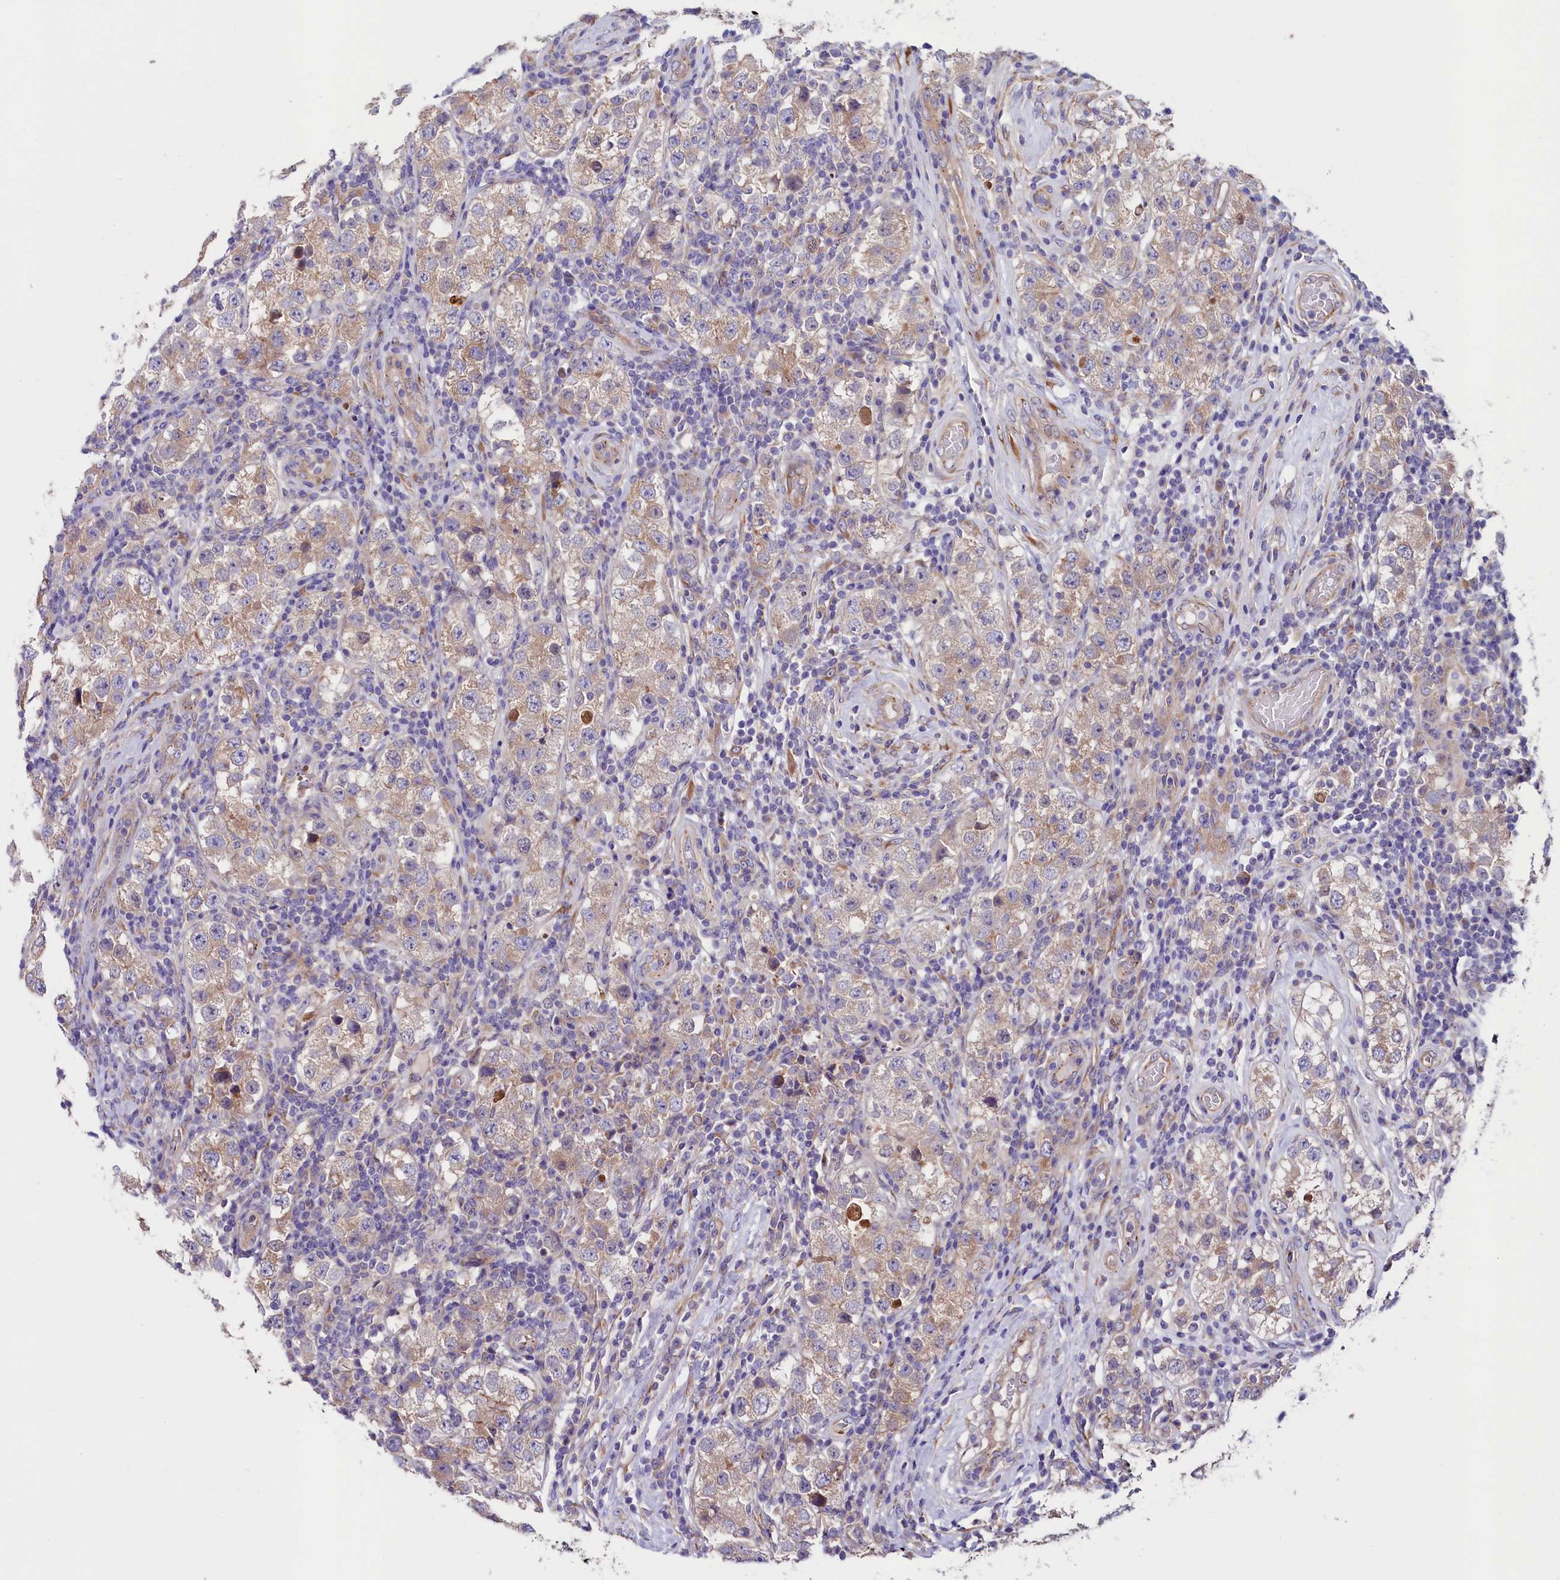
{"staining": {"intensity": "weak", "quantity": ">75%", "location": "cytoplasmic/membranous"}, "tissue": "testis cancer", "cell_type": "Tumor cells", "image_type": "cancer", "snomed": [{"axis": "morphology", "description": "Seminoma, NOS"}, {"axis": "topography", "description": "Testis"}], "caption": "Human testis seminoma stained for a protein (brown) demonstrates weak cytoplasmic/membranous positive expression in about >75% of tumor cells.", "gene": "GPR108", "patient": {"sex": "male", "age": 34}}